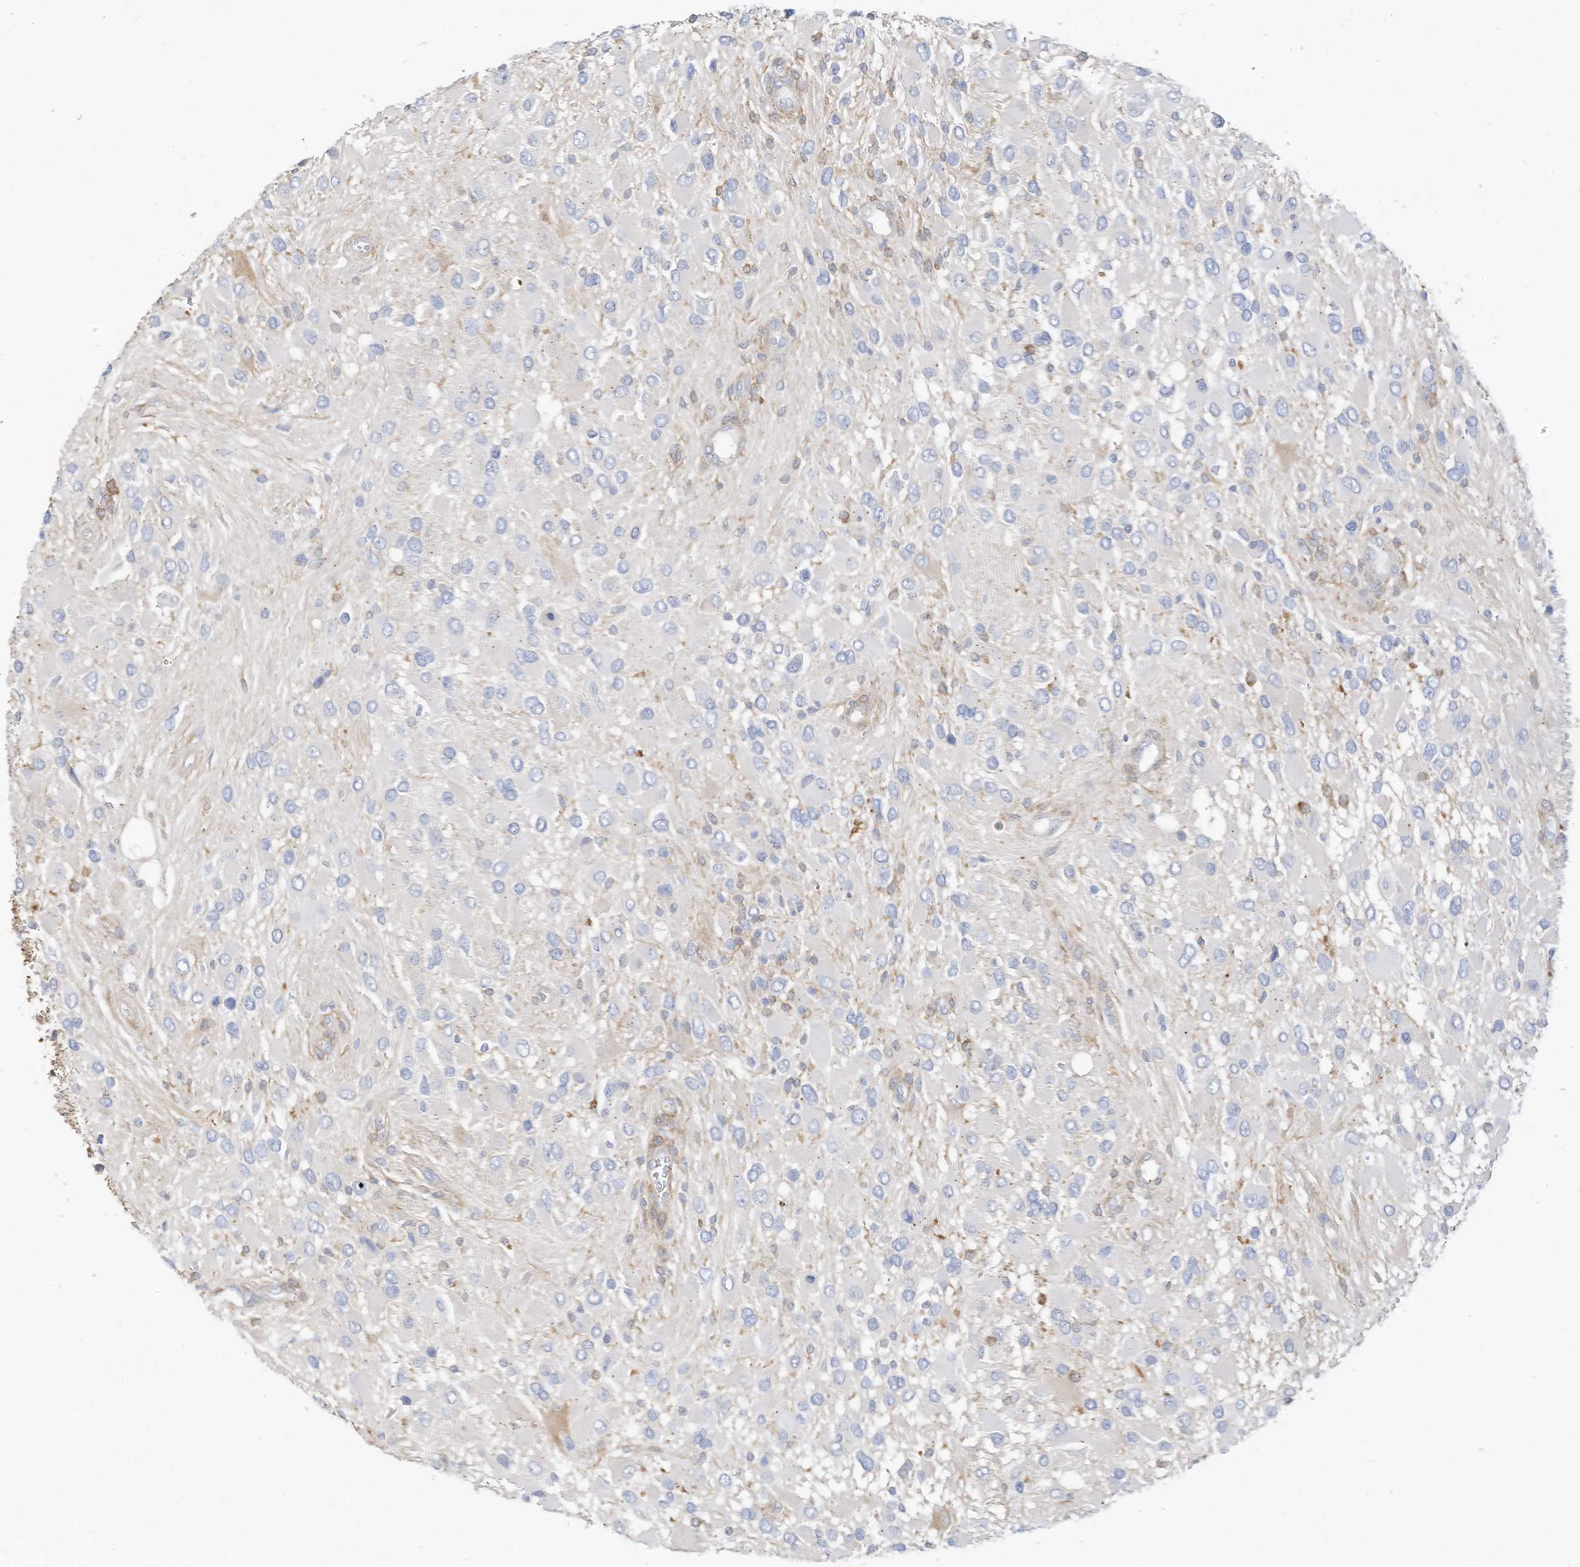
{"staining": {"intensity": "negative", "quantity": "none", "location": "none"}, "tissue": "glioma", "cell_type": "Tumor cells", "image_type": "cancer", "snomed": [{"axis": "morphology", "description": "Glioma, malignant, High grade"}, {"axis": "topography", "description": "Brain"}], "caption": "An immunohistochemistry (IHC) photomicrograph of glioma is shown. There is no staining in tumor cells of glioma.", "gene": "ATP13A1", "patient": {"sex": "male", "age": 53}}